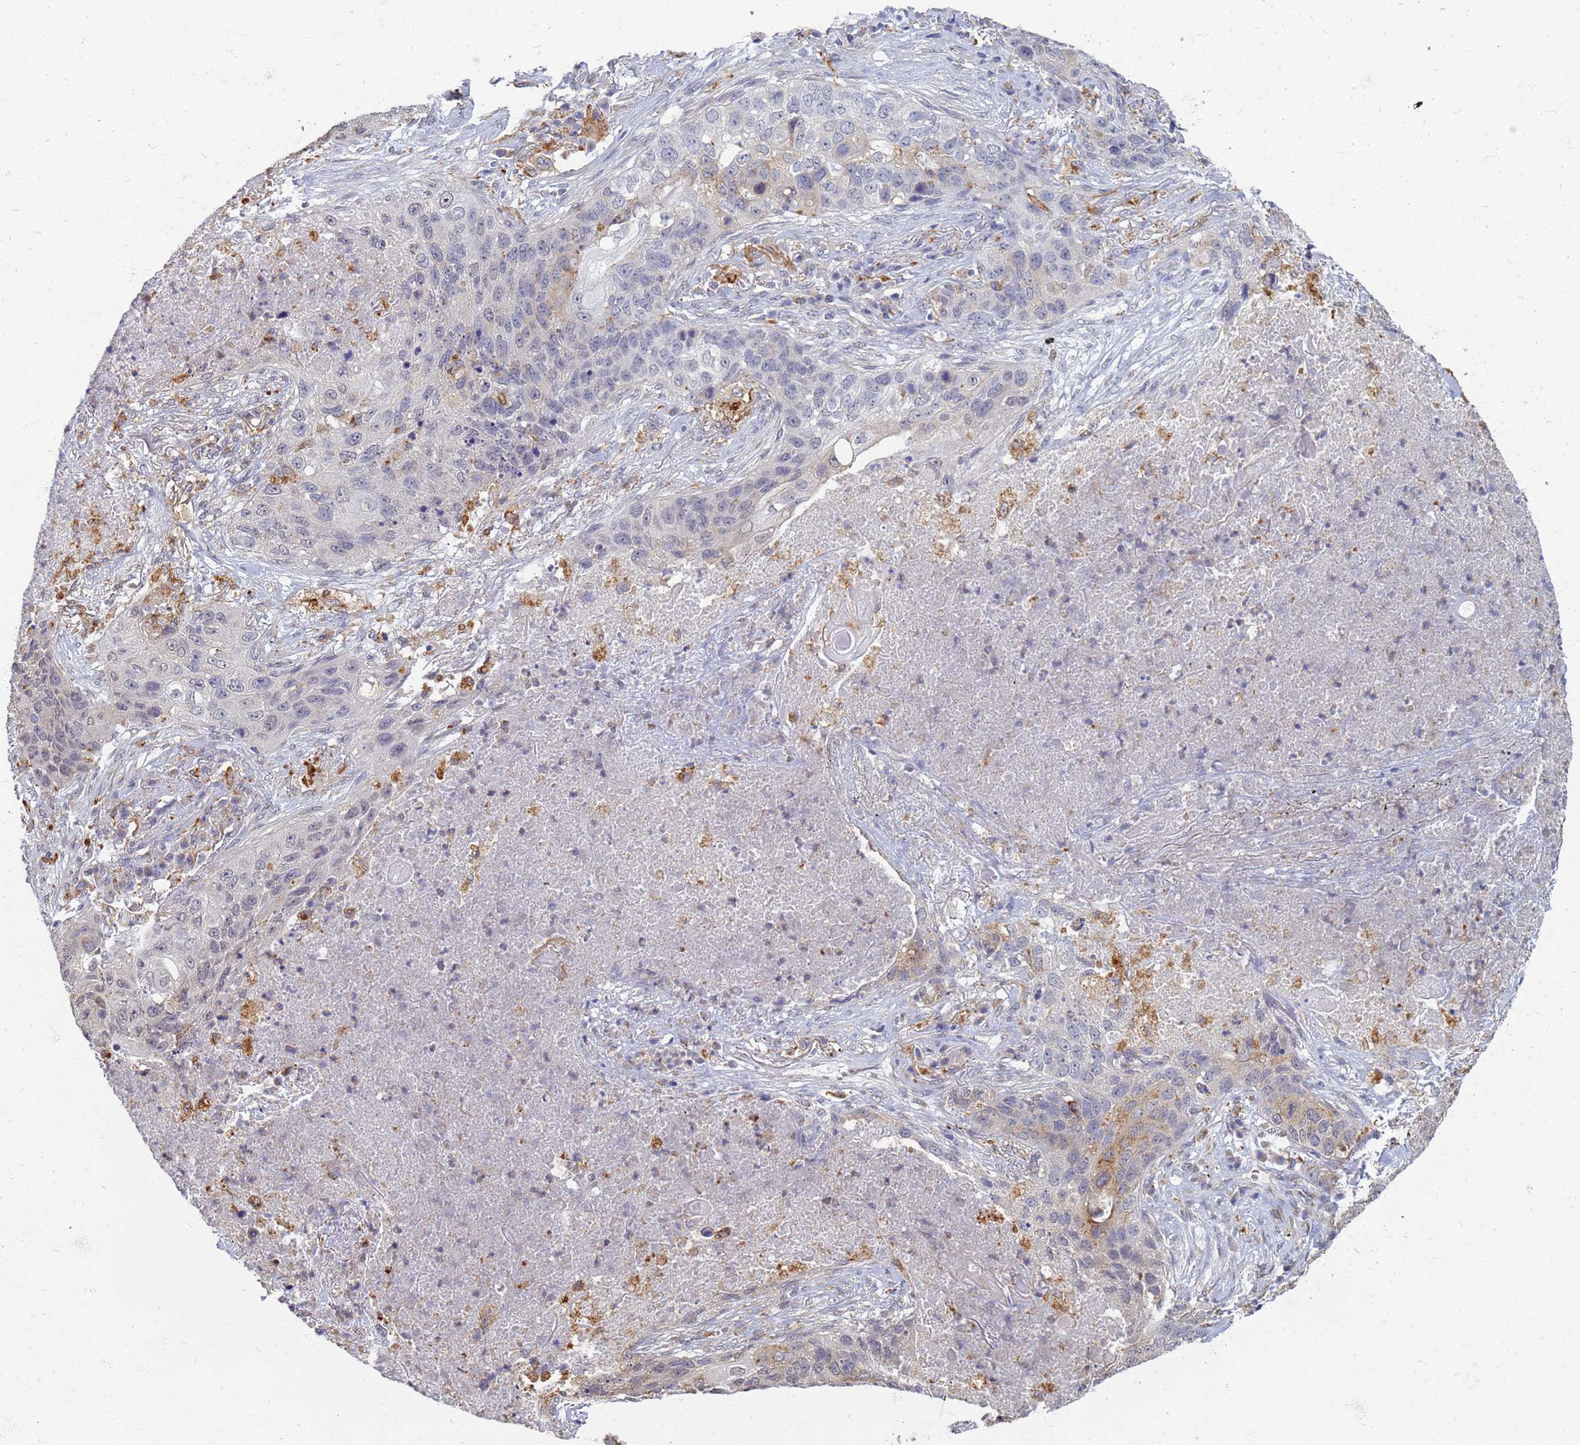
{"staining": {"intensity": "negative", "quantity": "none", "location": "none"}, "tissue": "lung cancer", "cell_type": "Tumor cells", "image_type": "cancer", "snomed": [{"axis": "morphology", "description": "Squamous cell carcinoma, NOS"}, {"axis": "topography", "description": "Lung"}], "caption": "This histopathology image is of lung cancer stained with immunohistochemistry to label a protein in brown with the nuclei are counter-stained blue. There is no expression in tumor cells.", "gene": "ATP6V1E1", "patient": {"sex": "female", "age": 63}}